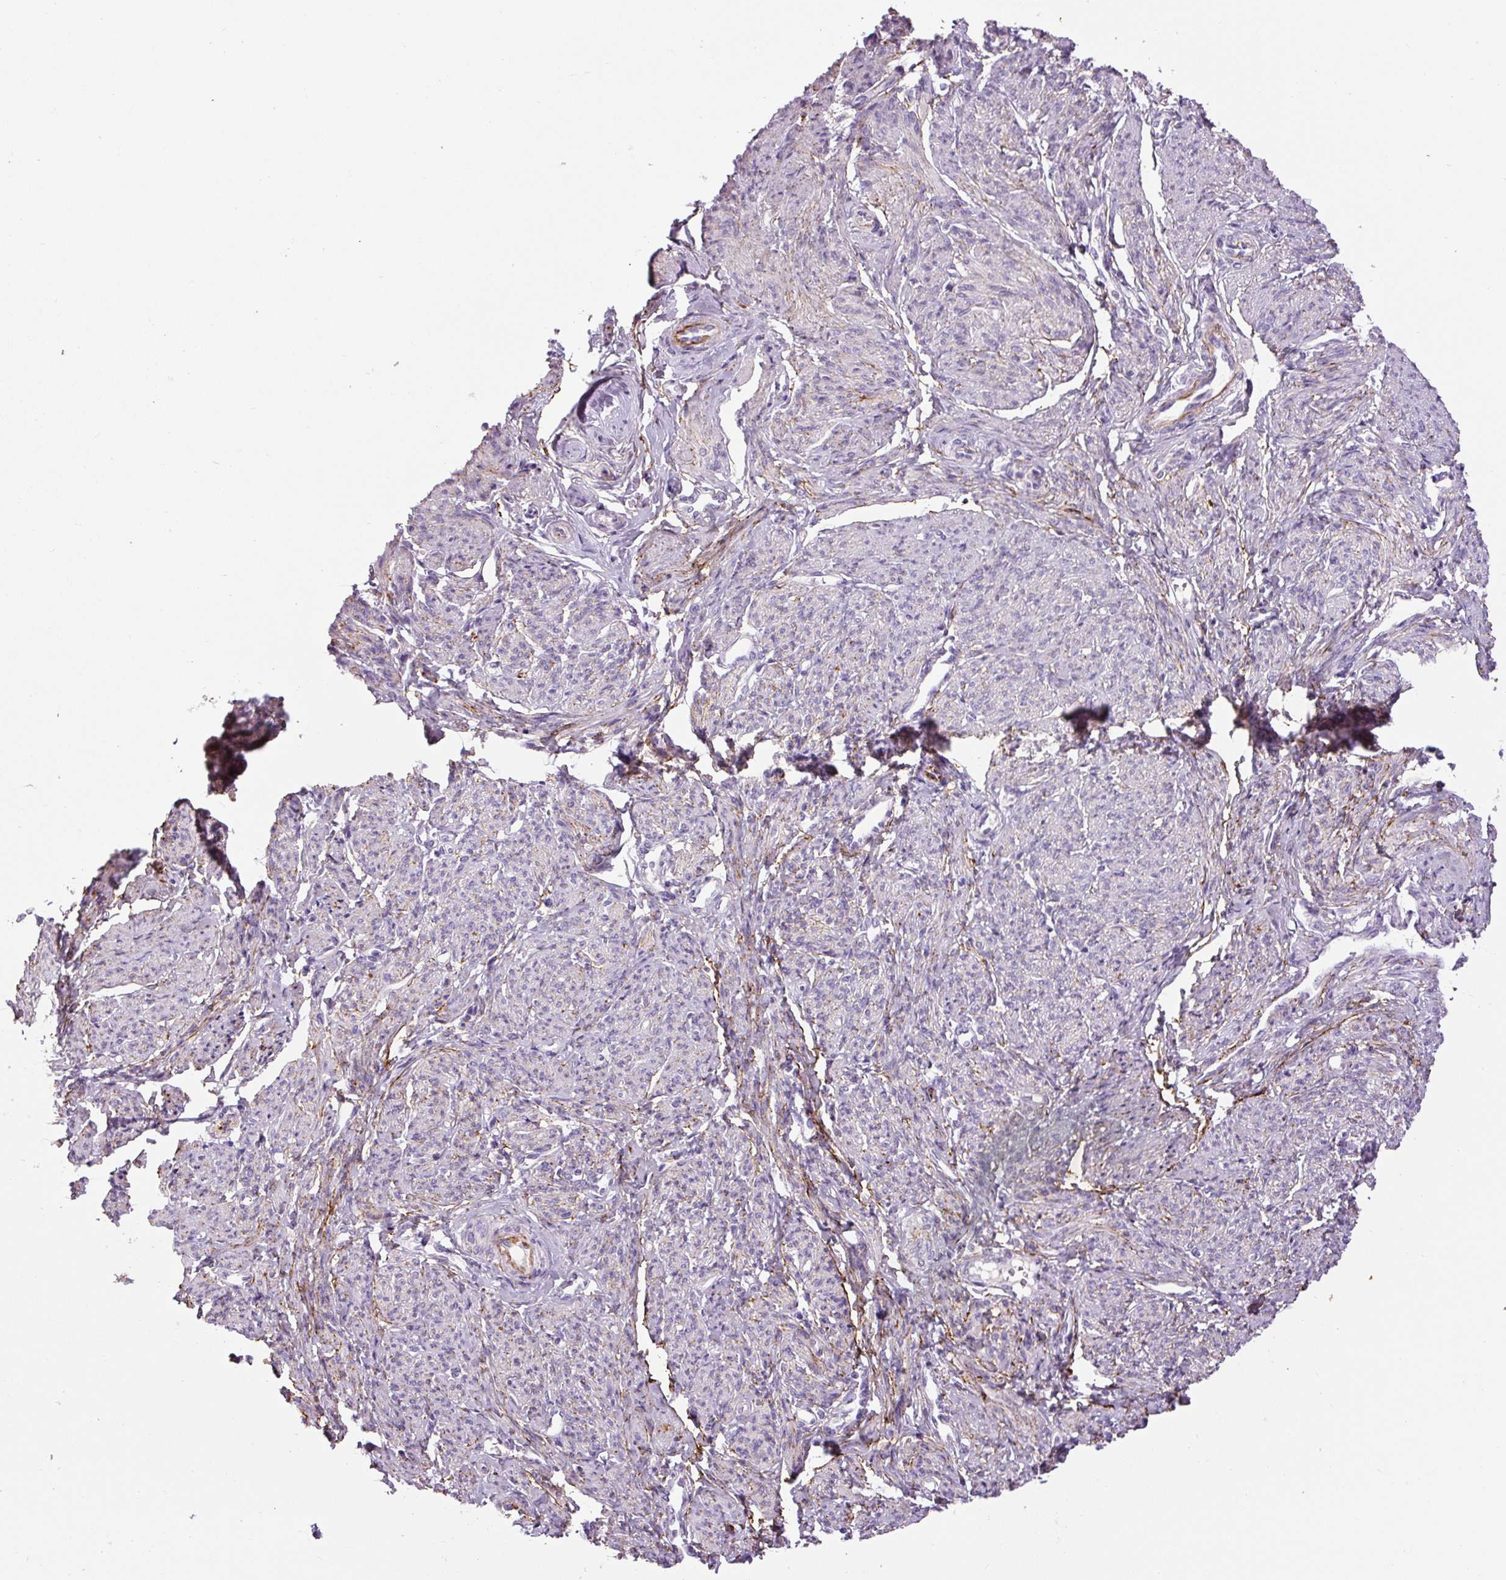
{"staining": {"intensity": "moderate", "quantity": "<25%", "location": "cytoplasmic/membranous"}, "tissue": "smooth muscle", "cell_type": "Smooth muscle cells", "image_type": "normal", "snomed": [{"axis": "morphology", "description": "Normal tissue, NOS"}, {"axis": "topography", "description": "Smooth muscle"}], "caption": "Immunohistochemical staining of benign smooth muscle reveals <25% levels of moderate cytoplasmic/membranous protein expression in approximately <25% of smooth muscle cells. Immunohistochemistry stains the protein of interest in brown and the nuclei are stained blue.", "gene": "FBN1", "patient": {"sex": "female", "age": 65}}